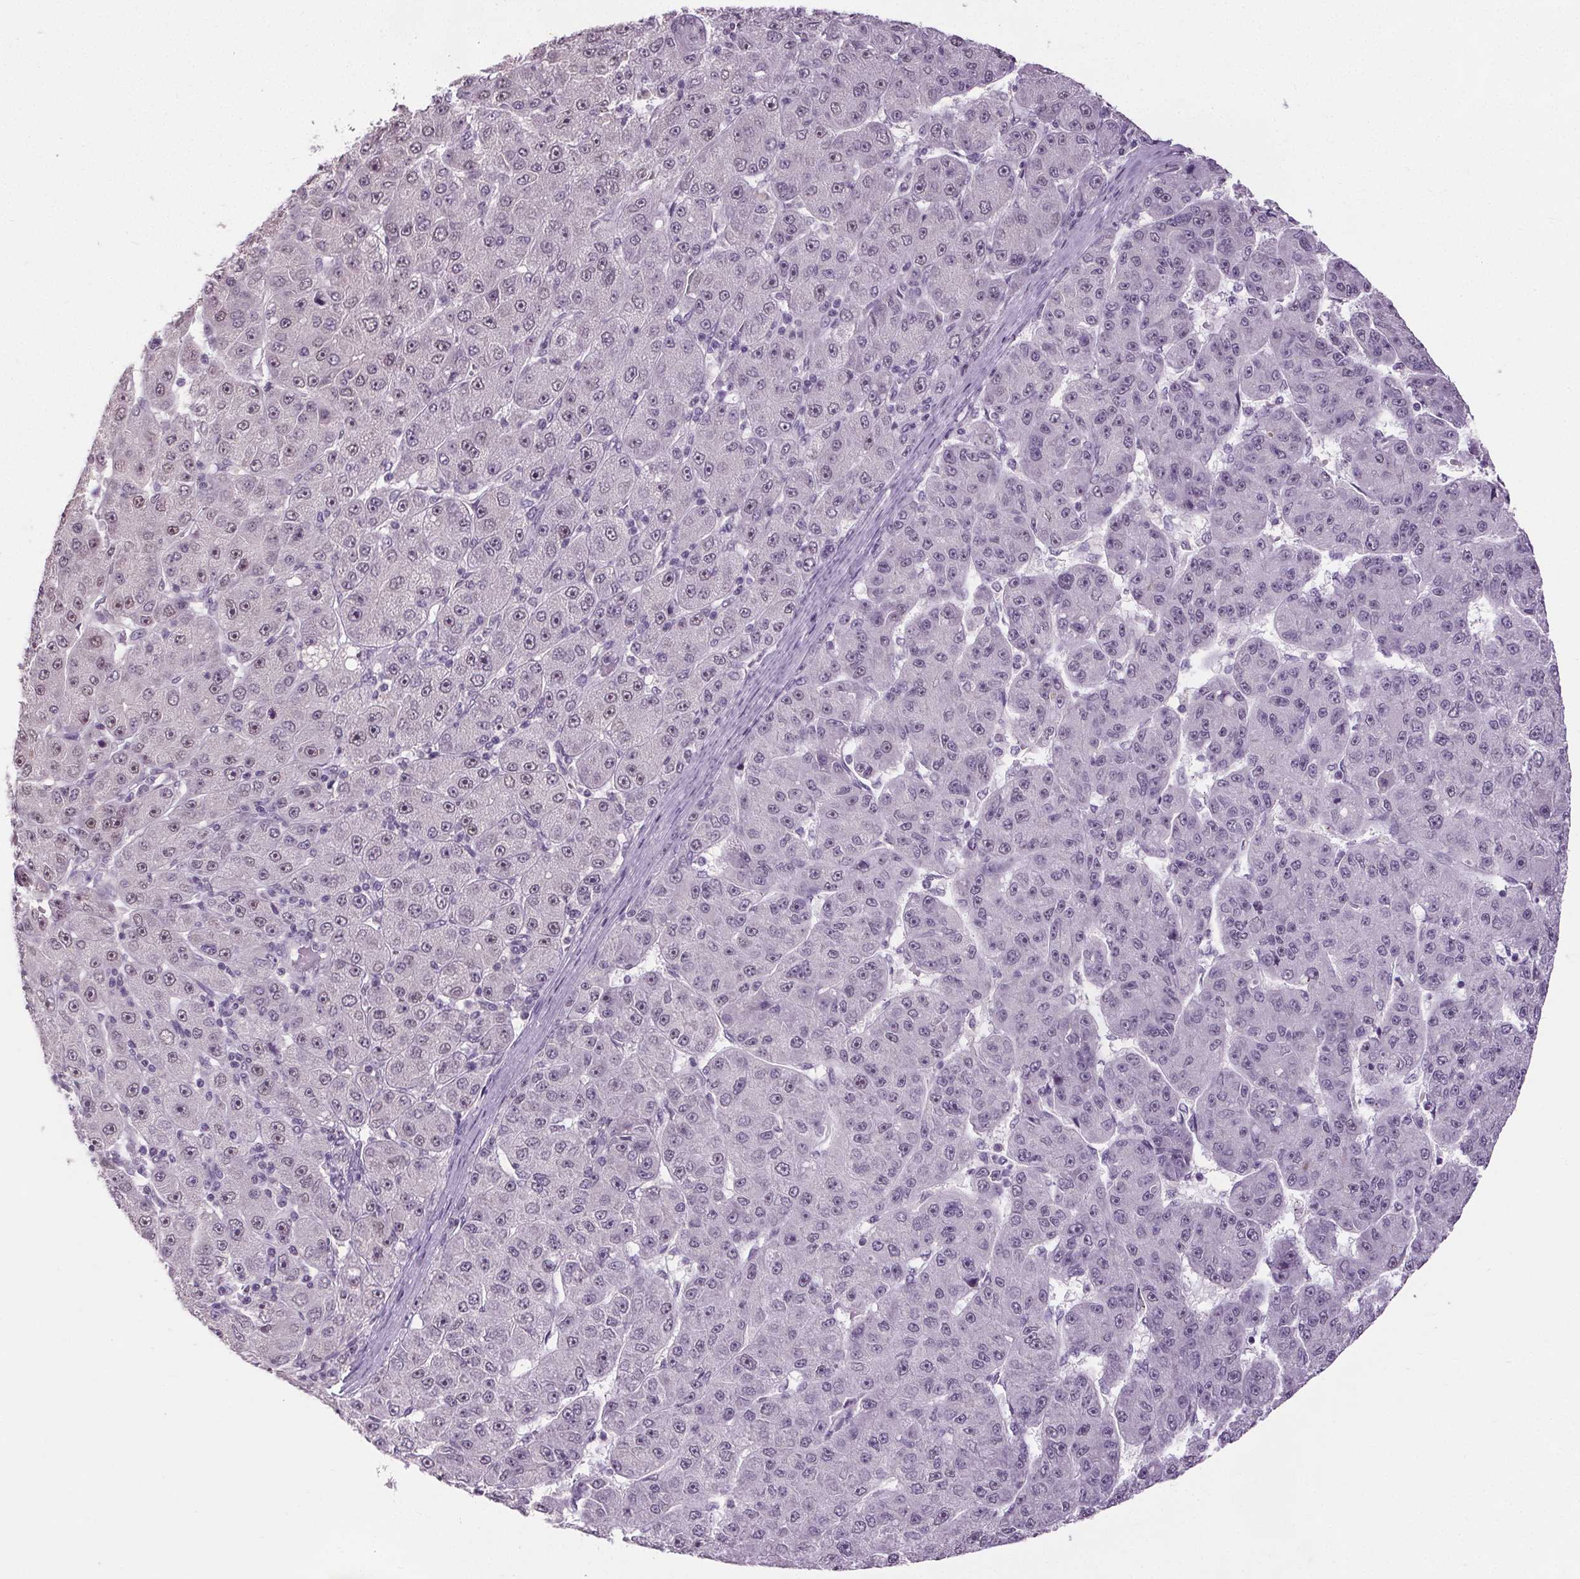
{"staining": {"intensity": "weak", "quantity": "<25%", "location": "nuclear"}, "tissue": "liver cancer", "cell_type": "Tumor cells", "image_type": "cancer", "snomed": [{"axis": "morphology", "description": "Carcinoma, Hepatocellular, NOS"}, {"axis": "topography", "description": "Liver"}], "caption": "Immunohistochemistry (IHC) of hepatocellular carcinoma (liver) displays no positivity in tumor cells.", "gene": "SLC2A9", "patient": {"sex": "male", "age": 67}}